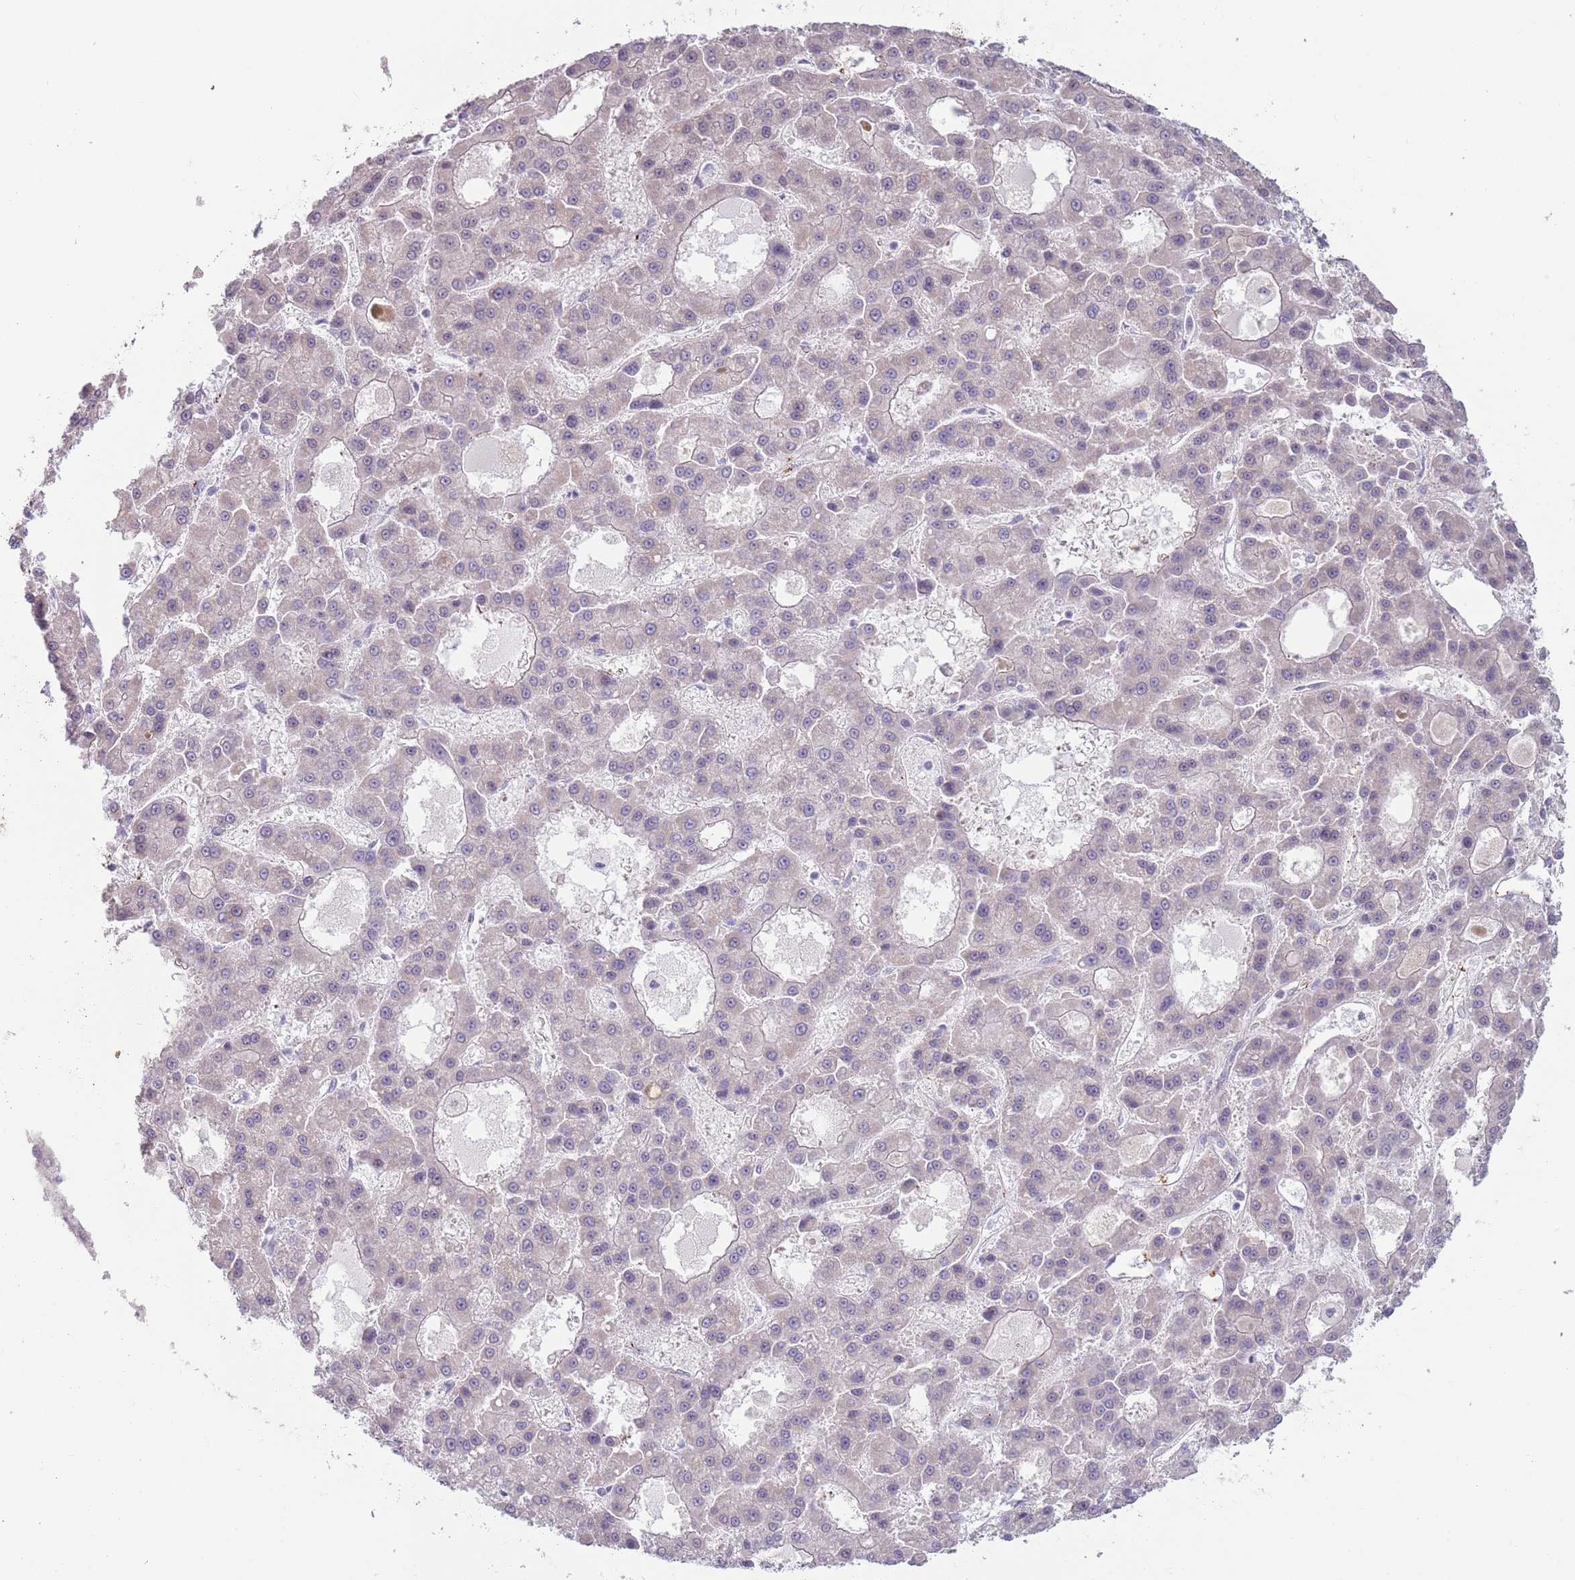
{"staining": {"intensity": "negative", "quantity": "none", "location": "none"}, "tissue": "liver cancer", "cell_type": "Tumor cells", "image_type": "cancer", "snomed": [{"axis": "morphology", "description": "Carcinoma, Hepatocellular, NOS"}, {"axis": "topography", "description": "Liver"}], "caption": "An image of human liver hepatocellular carcinoma is negative for staining in tumor cells.", "gene": "LDHD", "patient": {"sex": "male", "age": 70}}